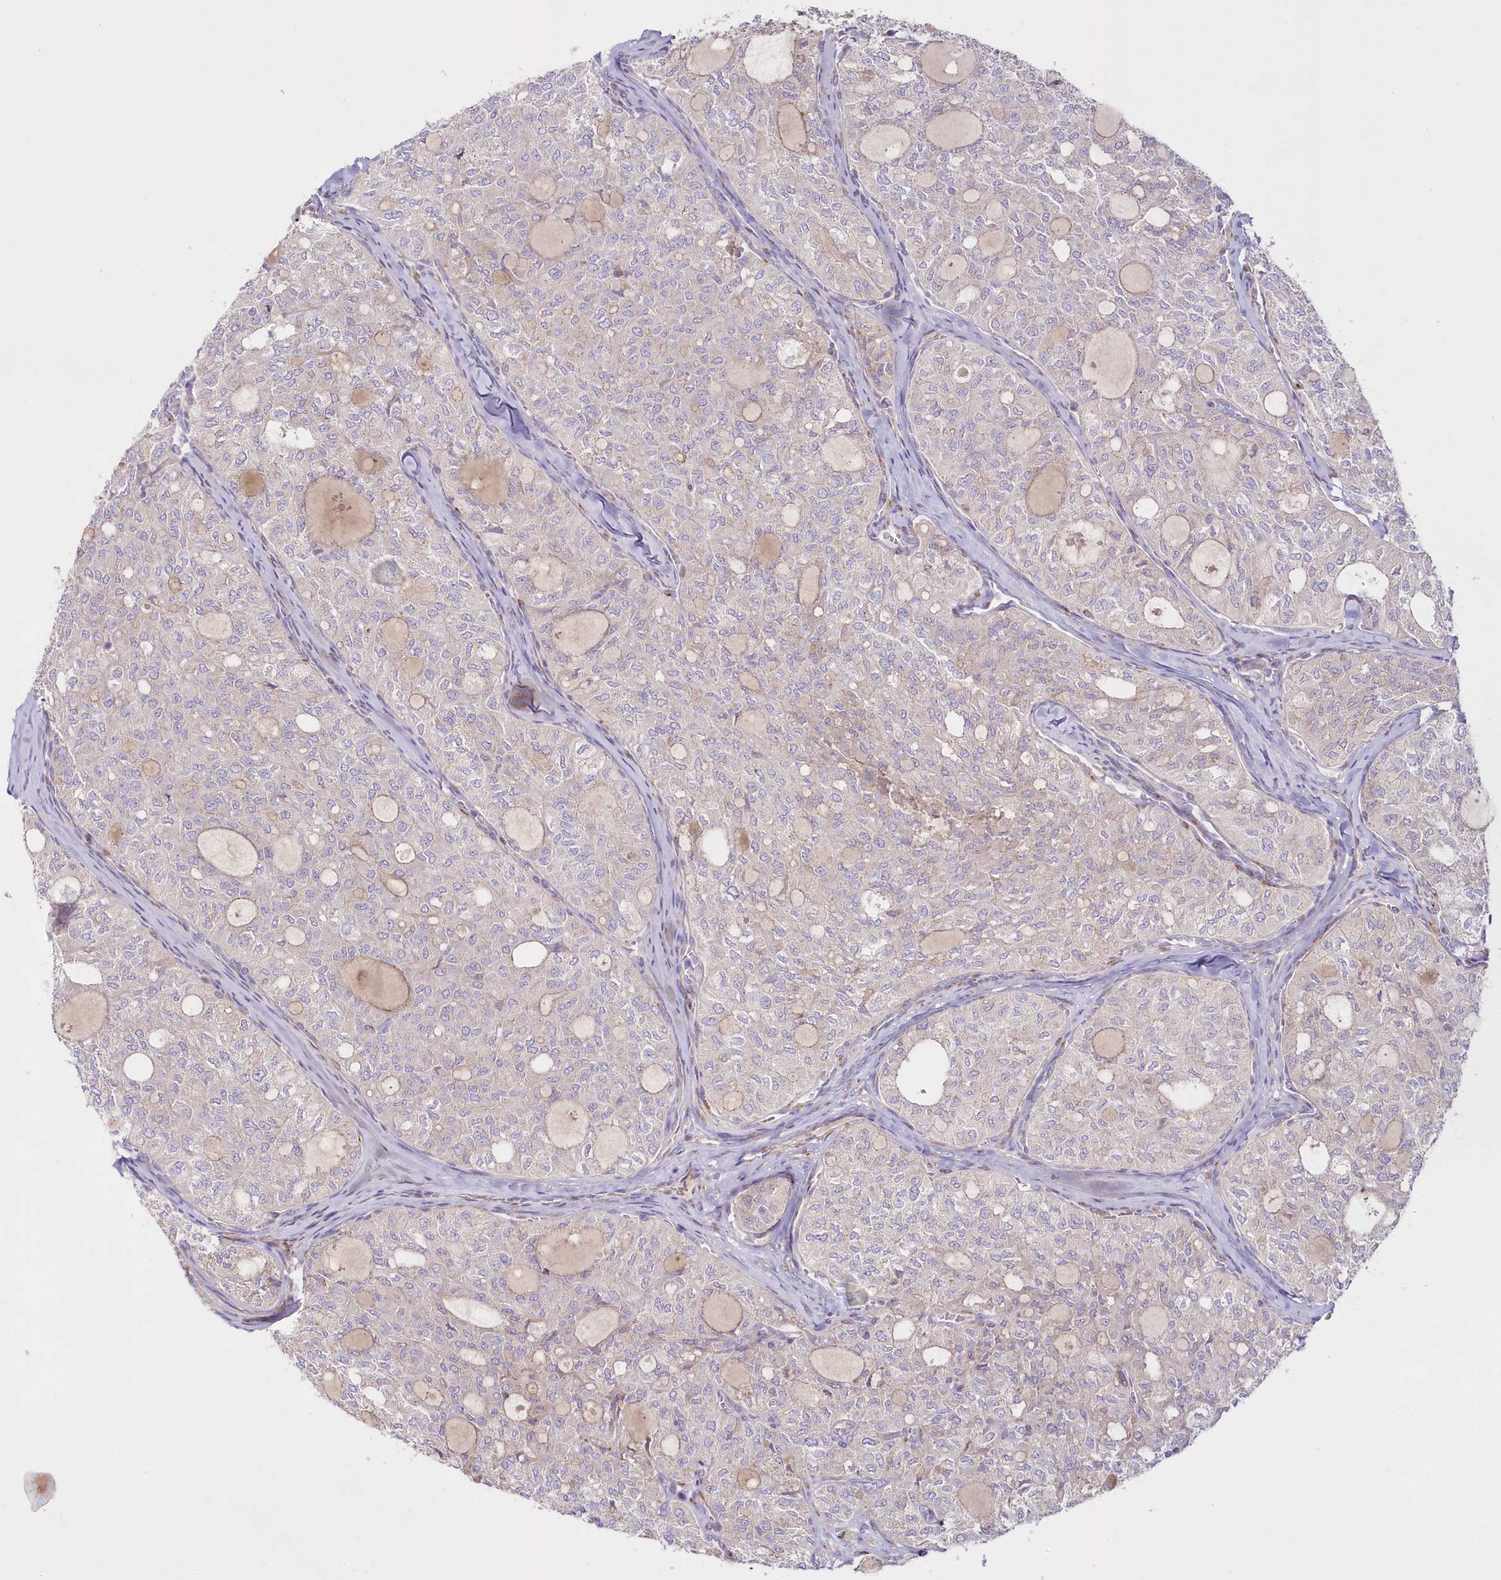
{"staining": {"intensity": "negative", "quantity": "none", "location": "none"}, "tissue": "thyroid cancer", "cell_type": "Tumor cells", "image_type": "cancer", "snomed": [{"axis": "morphology", "description": "Follicular adenoma carcinoma, NOS"}, {"axis": "topography", "description": "Thyroid gland"}], "caption": "The micrograph displays no staining of tumor cells in thyroid cancer. The staining was performed using DAB to visualize the protein expression in brown, while the nuclei were stained in blue with hematoxylin (Magnification: 20x).", "gene": "ARFGEF3", "patient": {"sex": "male", "age": 75}}